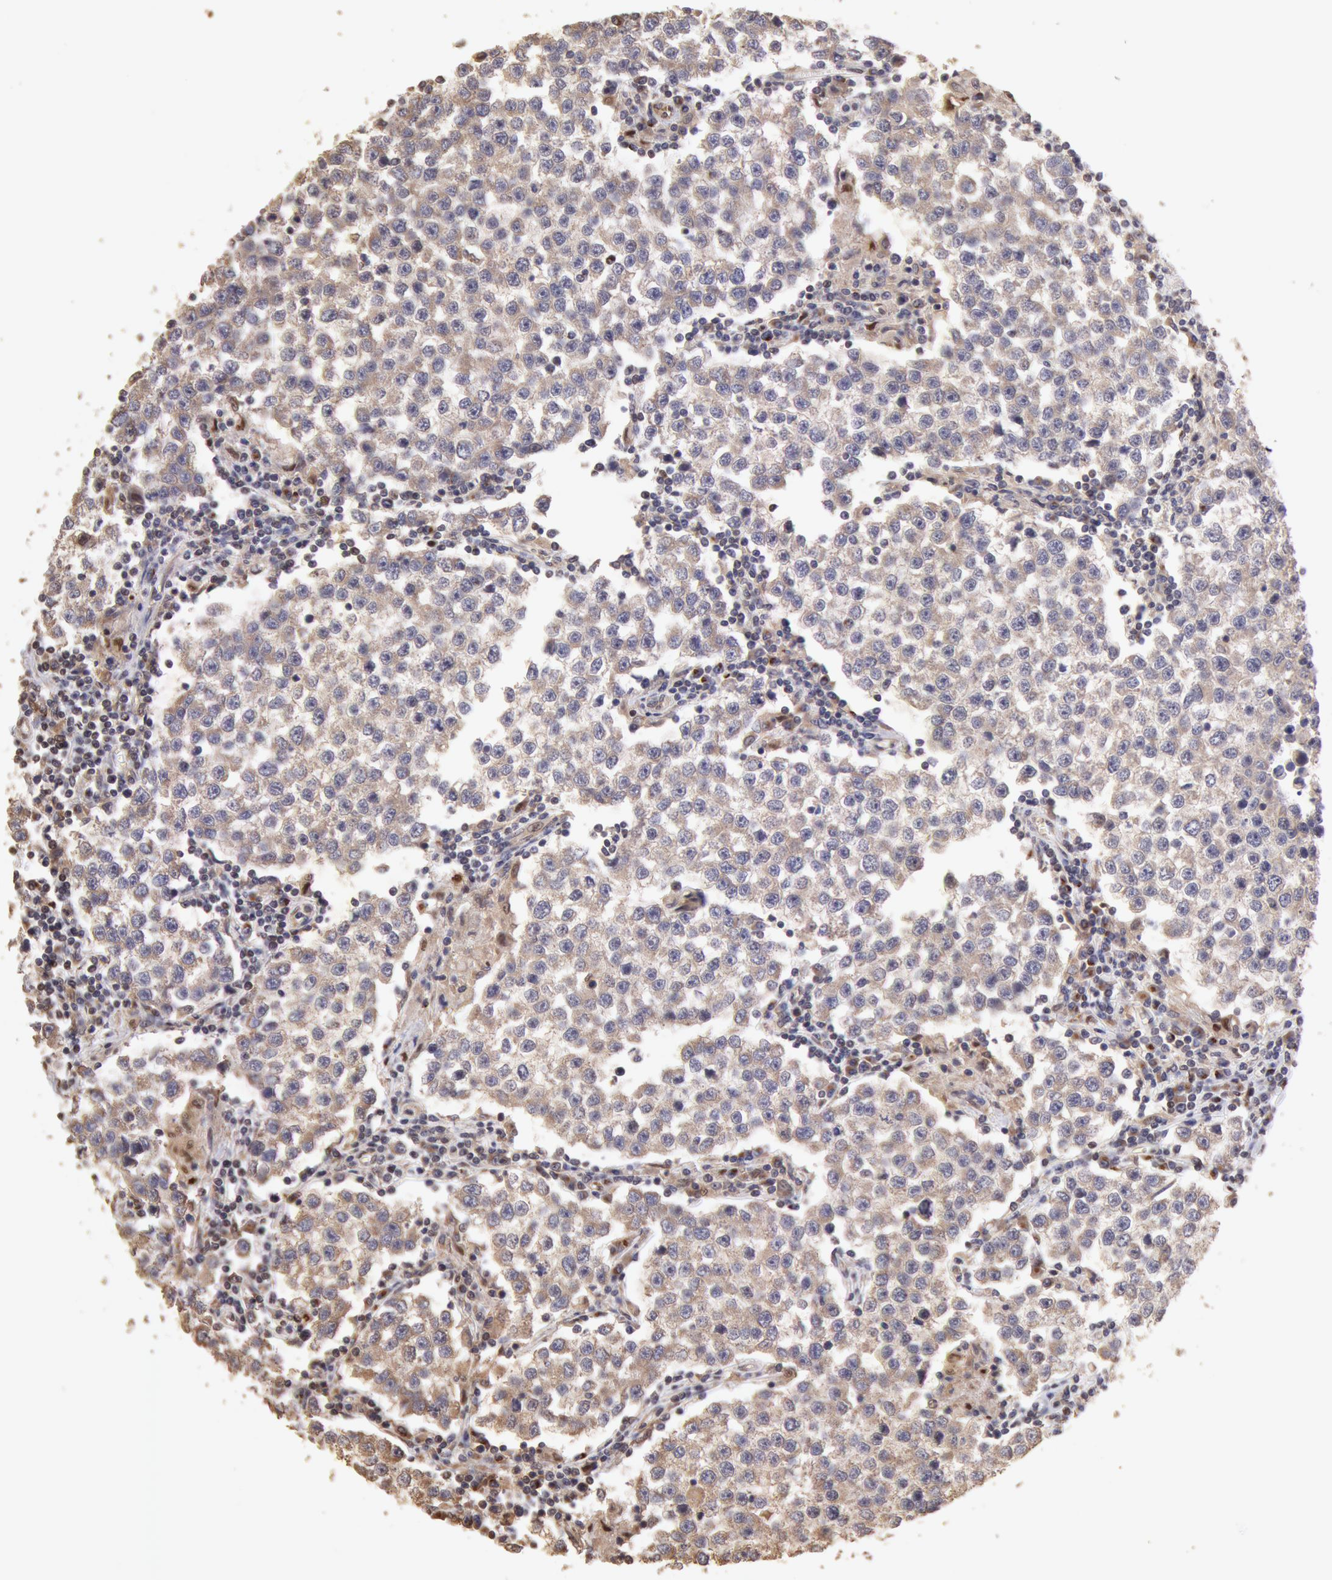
{"staining": {"intensity": "weak", "quantity": ">75%", "location": "cytoplasmic/membranous"}, "tissue": "testis cancer", "cell_type": "Tumor cells", "image_type": "cancer", "snomed": [{"axis": "morphology", "description": "Seminoma, NOS"}, {"axis": "topography", "description": "Testis"}], "caption": "Human testis seminoma stained with a protein marker reveals weak staining in tumor cells.", "gene": "COMT", "patient": {"sex": "male", "age": 36}}